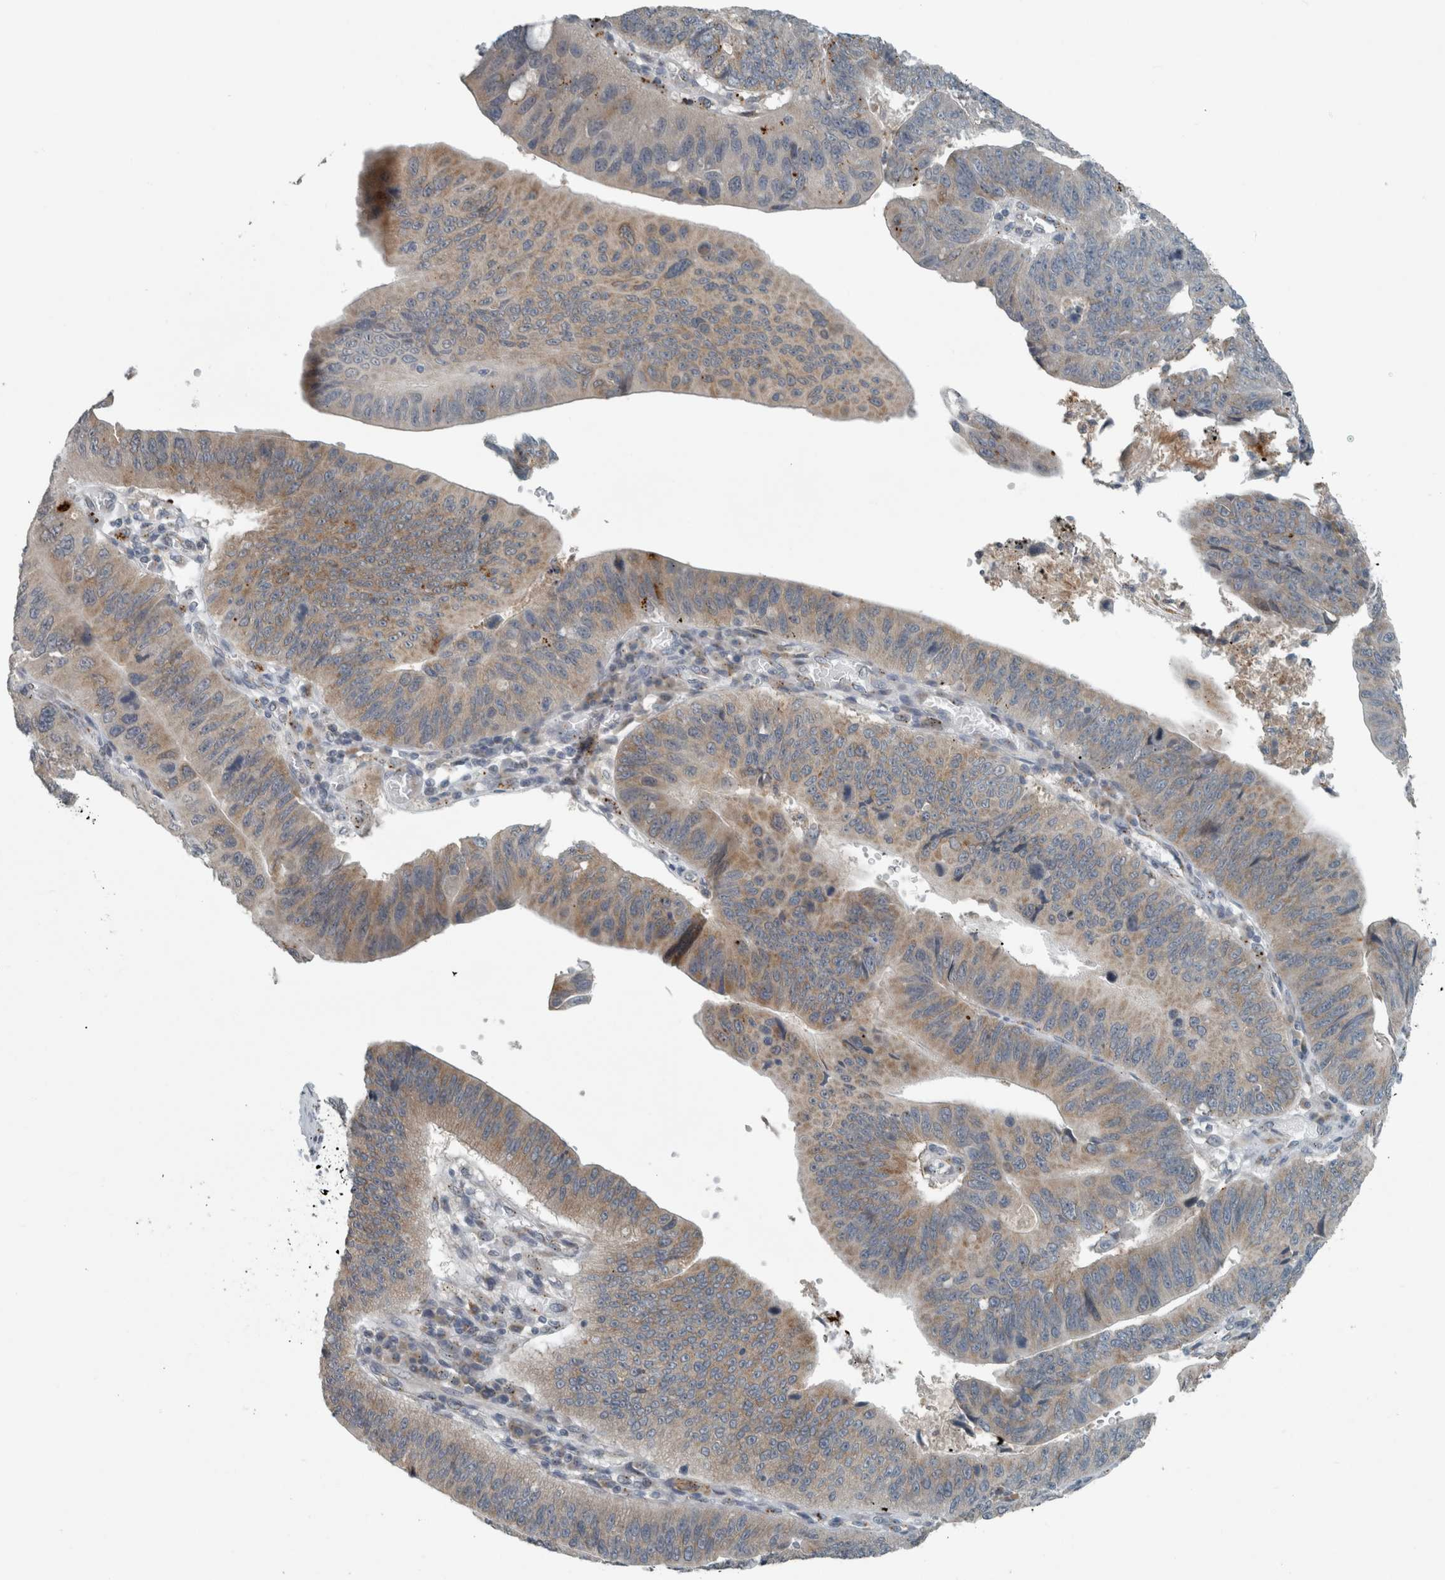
{"staining": {"intensity": "weak", "quantity": "25%-75%", "location": "cytoplasmic/membranous"}, "tissue": "stomach cancer", "cell_type": "Tumor cells", "image_type": "cancer", "snomed": [{"axis": "morphology", "description": "Adenocarcinoma, NOS"}, {"axis": "topography", "description": "Stomach"}], "caption": "Approximately 25%-75% of tumor cells in human stomach adenocarcinoma demonstrate weak cytoplasmic/membranous protein positivity as visualized by brown immunohistochemical staining.", "gene": "KIF1C", "patient": {"sex": "male", "age": 59}}